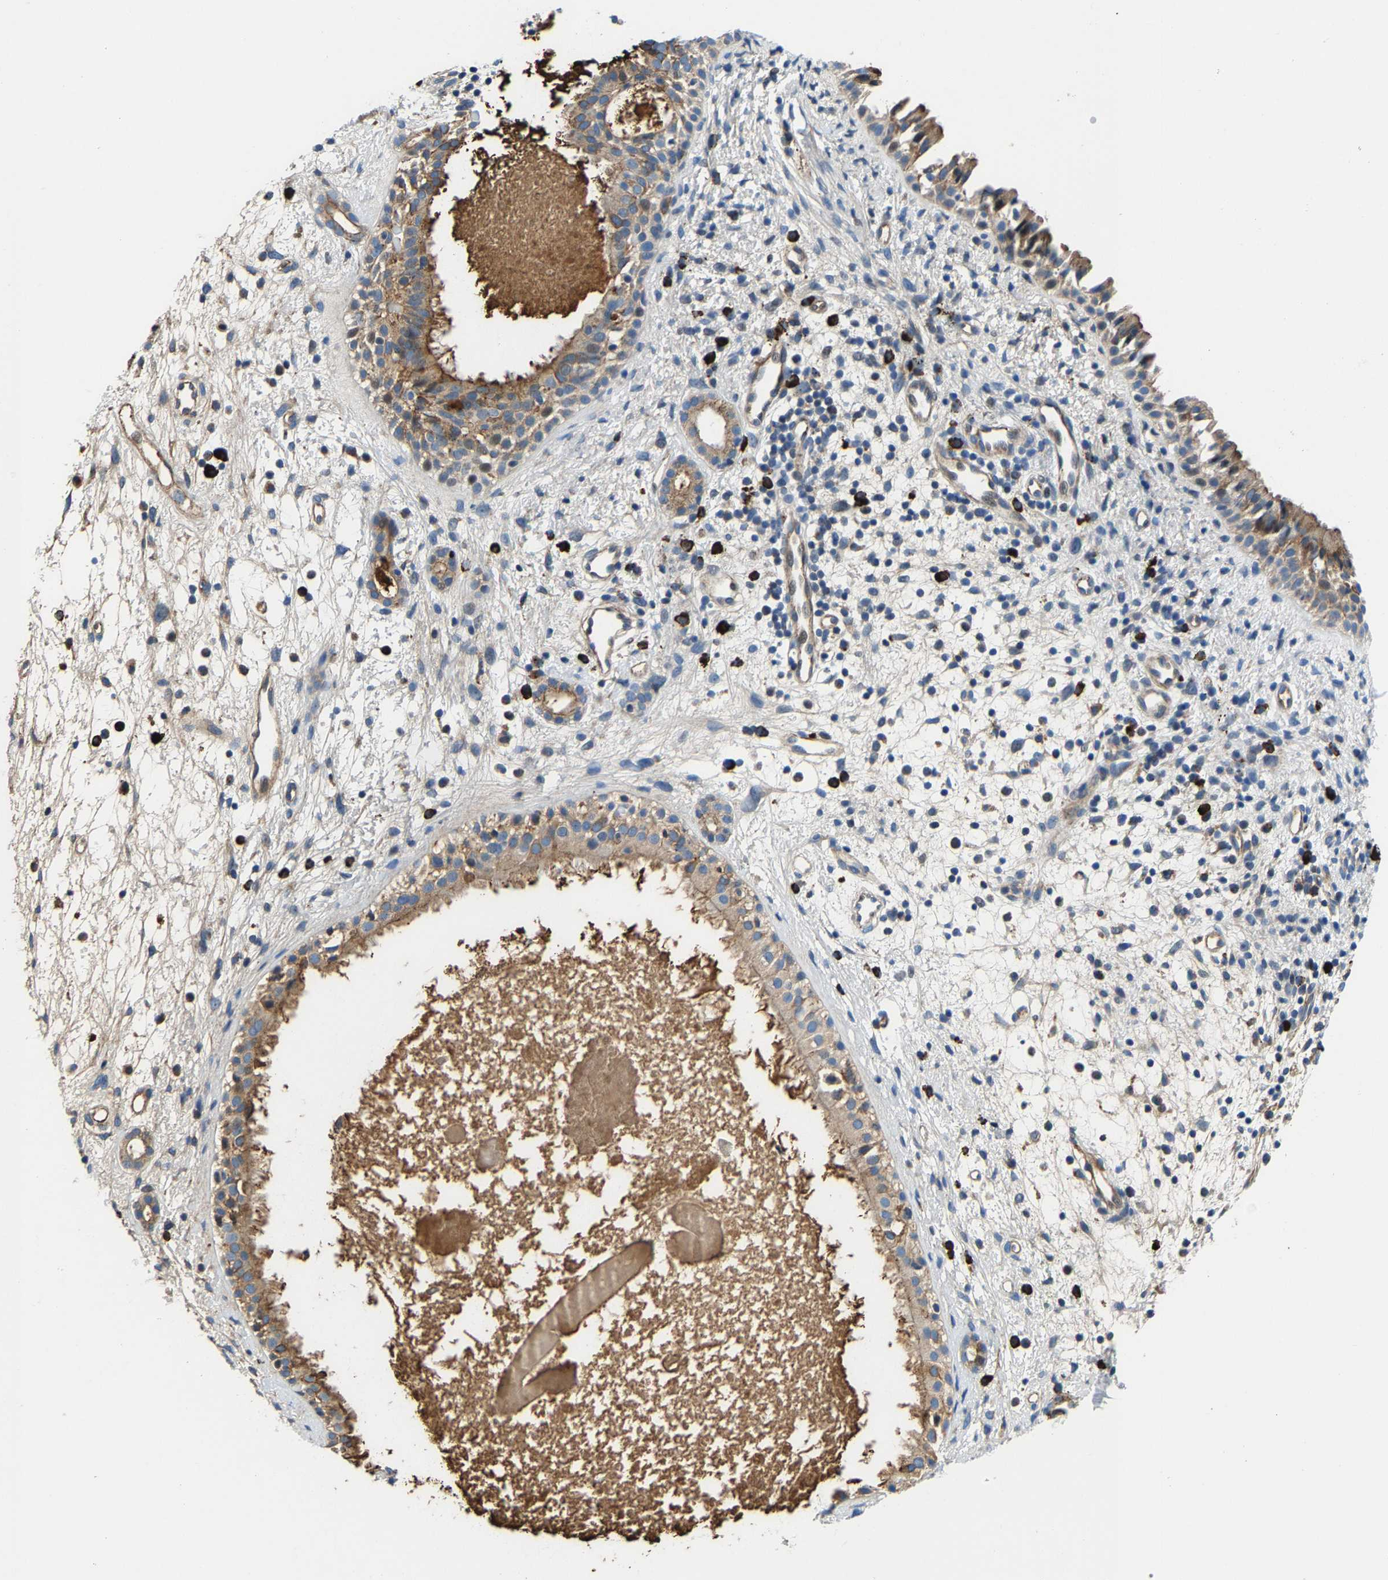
{"staining": {"intensity": "moderate", "quantity": ">75%", "location": "cytoplasmic/membranous"}, "tissue": "nasopharynx", "cell_type": "Respiratory epithelial cells", "image_type": "normal", "snomed": [{"axis": "morphology", "description": "Normal tissue, NOS"}, {"axis": "topography", "description": "Nasopharynx"}], "caption": "Protein expression analysis of normal nasopharynx shows moderate cytoplasmic/membranous expression in about >75% of respiratory epithelial cells.", "gene": "DPP7", "patient": {"sex": "male", "age": 22}}